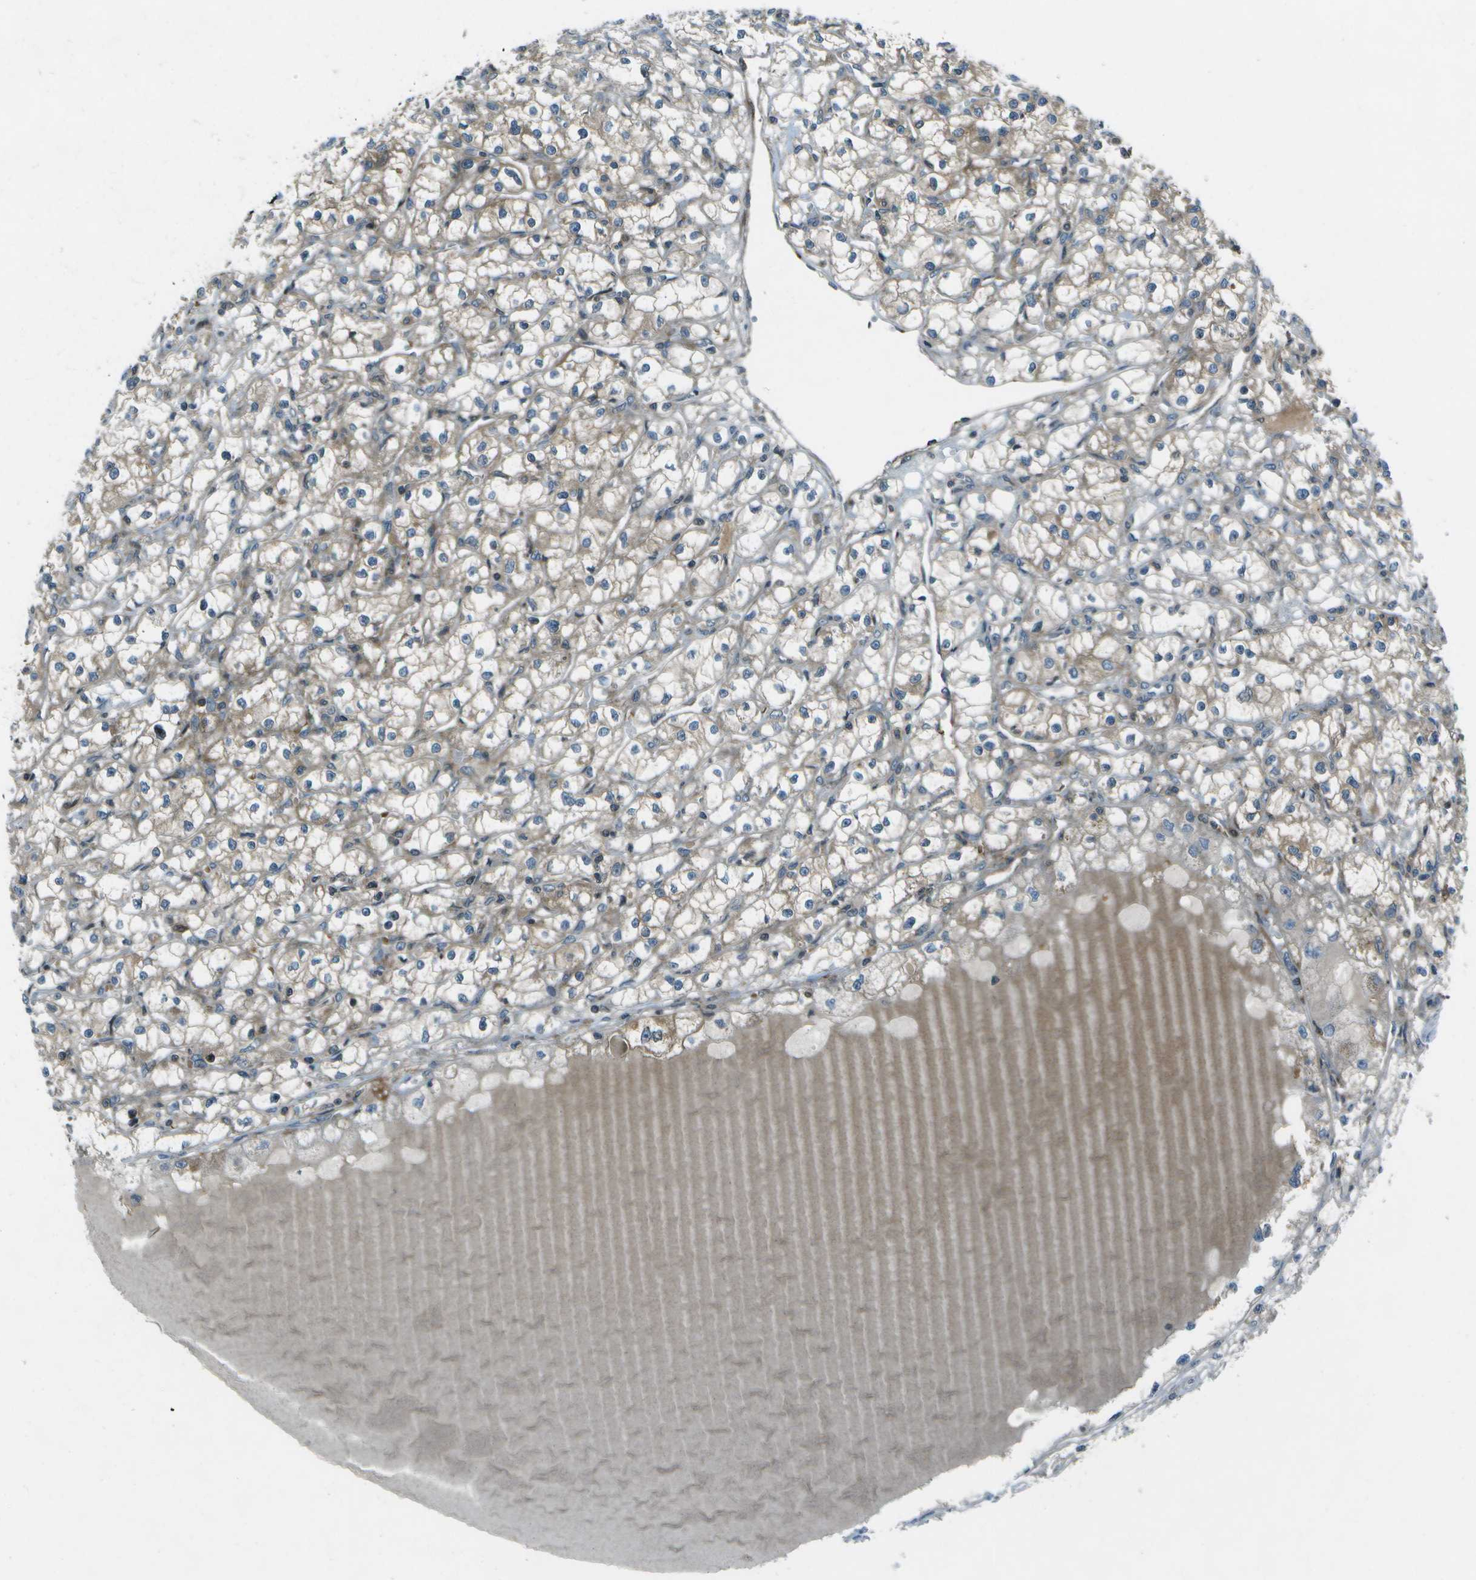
{"staining": {"intensity": "weak", "quantity": "25%-75%", "location": "cytoplasmic/membranous"}, "tissue": "renal cancer", "cell_type": "Tumor cells", "image_type": "cancer", "snomed": [{"axis": "morphology", "description": "Adenocarcinoma, NOS"}, {"axis": "topography", "description": "Kidney"}], "caption": "This histopathology image demonstrates immunohistochemistry (IHC) staining of renal cancer, with low weak cytoplasmic/membranous positivity in about 25%-75% of tumor cells.", "gene": "TMEM19", "patient": {"sex": "male", "age": 56}}